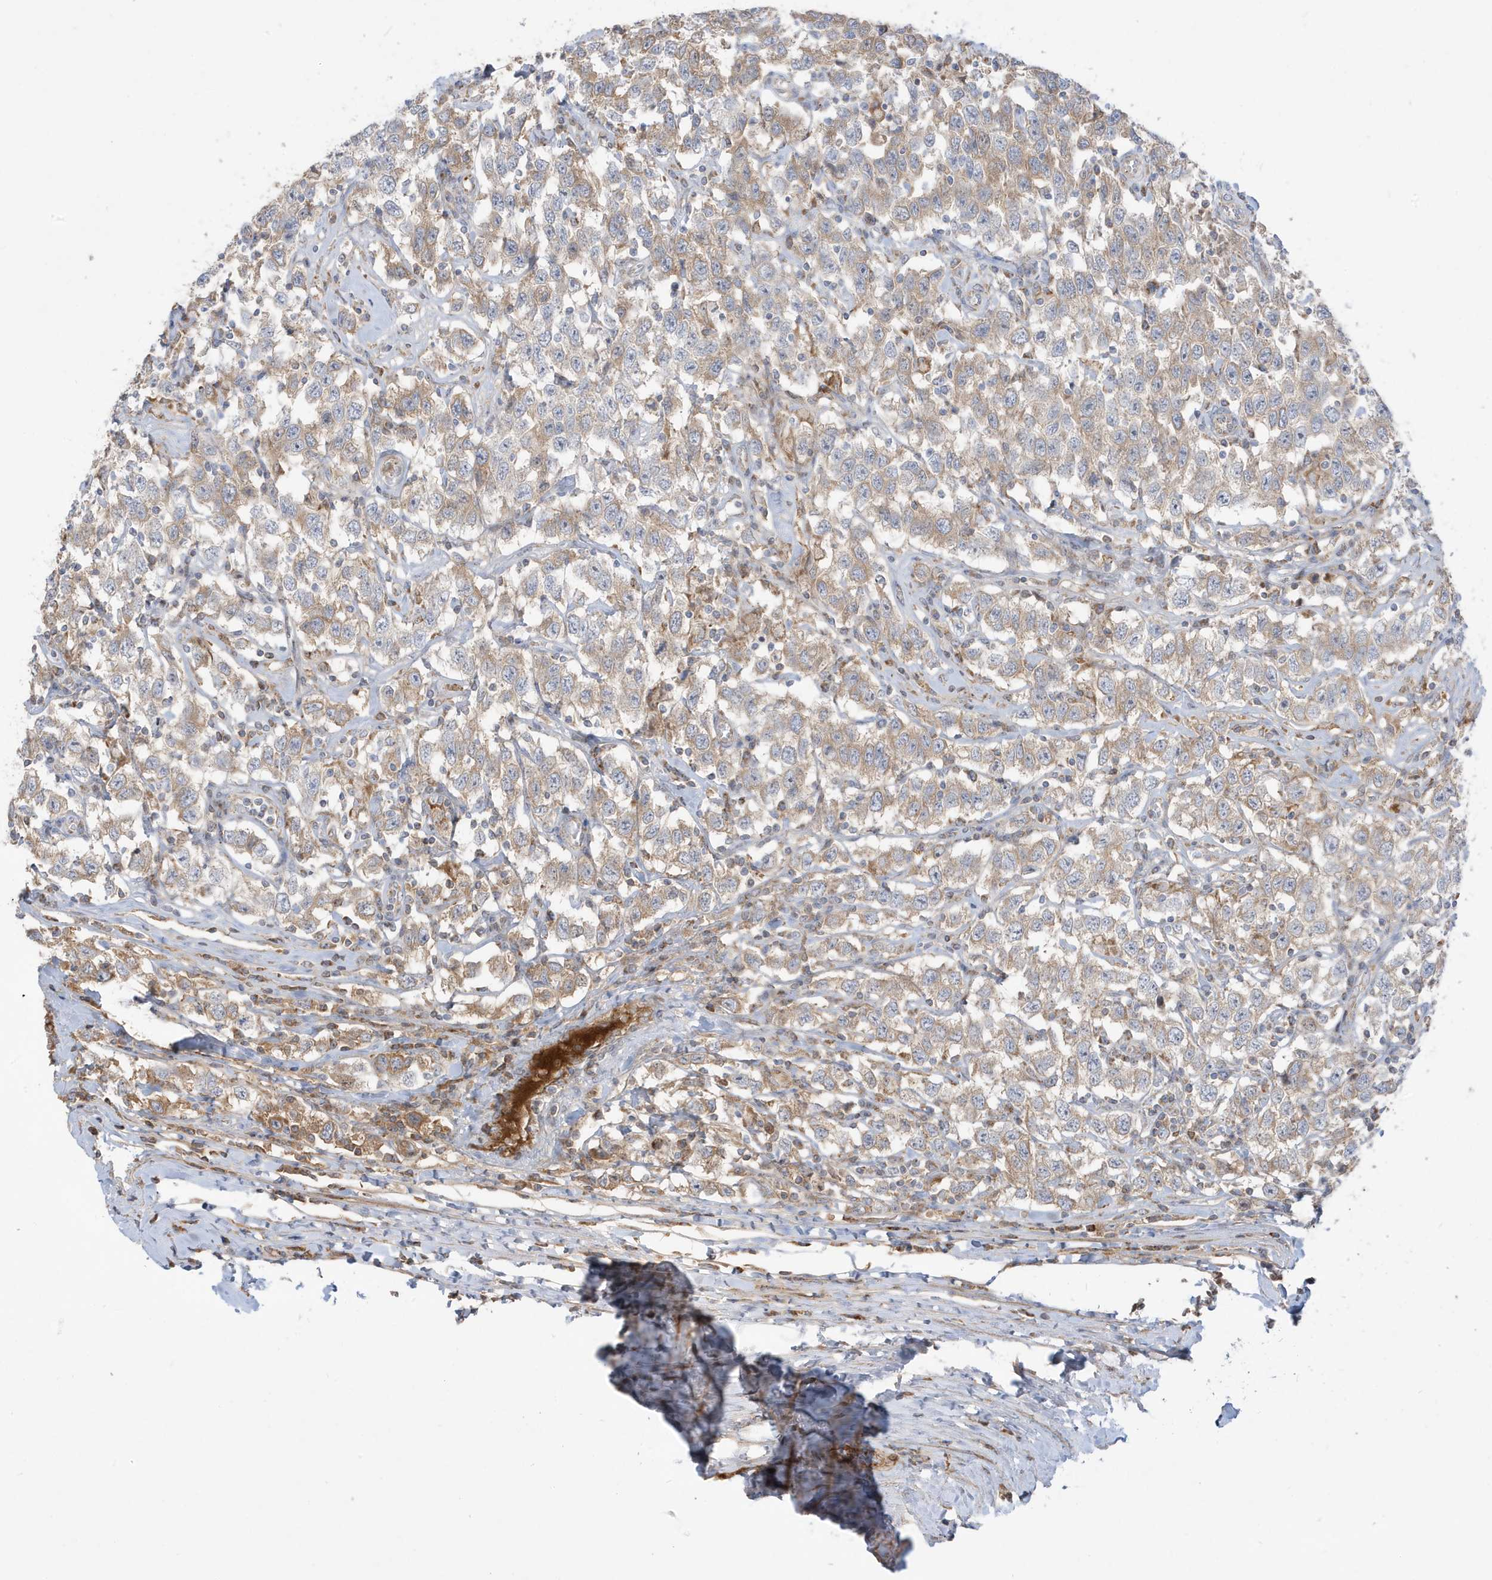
{"staining": {"intensity": "moderate", "quantity": "25%-75%", "location": "cytoplasmic/membranous"}, "tissue": "testis cancer", "cell_type": "Tumor cells", "image_type": "cancer", "snomed": [{"axis": "morphology", "description": "Seminoma, NOS"}, {"axis": "topography", "description": "Testis"}], "caption": "A brown stain highlights moderate cytoplasmic/membranous expression of a protein in testis cancer (seminoma) tumor cells. The staining was performed using DAB (3,3'-diaminobenzidine) to visualize the protein expression in brown, while the nuclei were stained in blue with hematoxylin (Magnification: 20x).", "gene": "IFT57", "patient": {"sex": "male", "age": 41}}